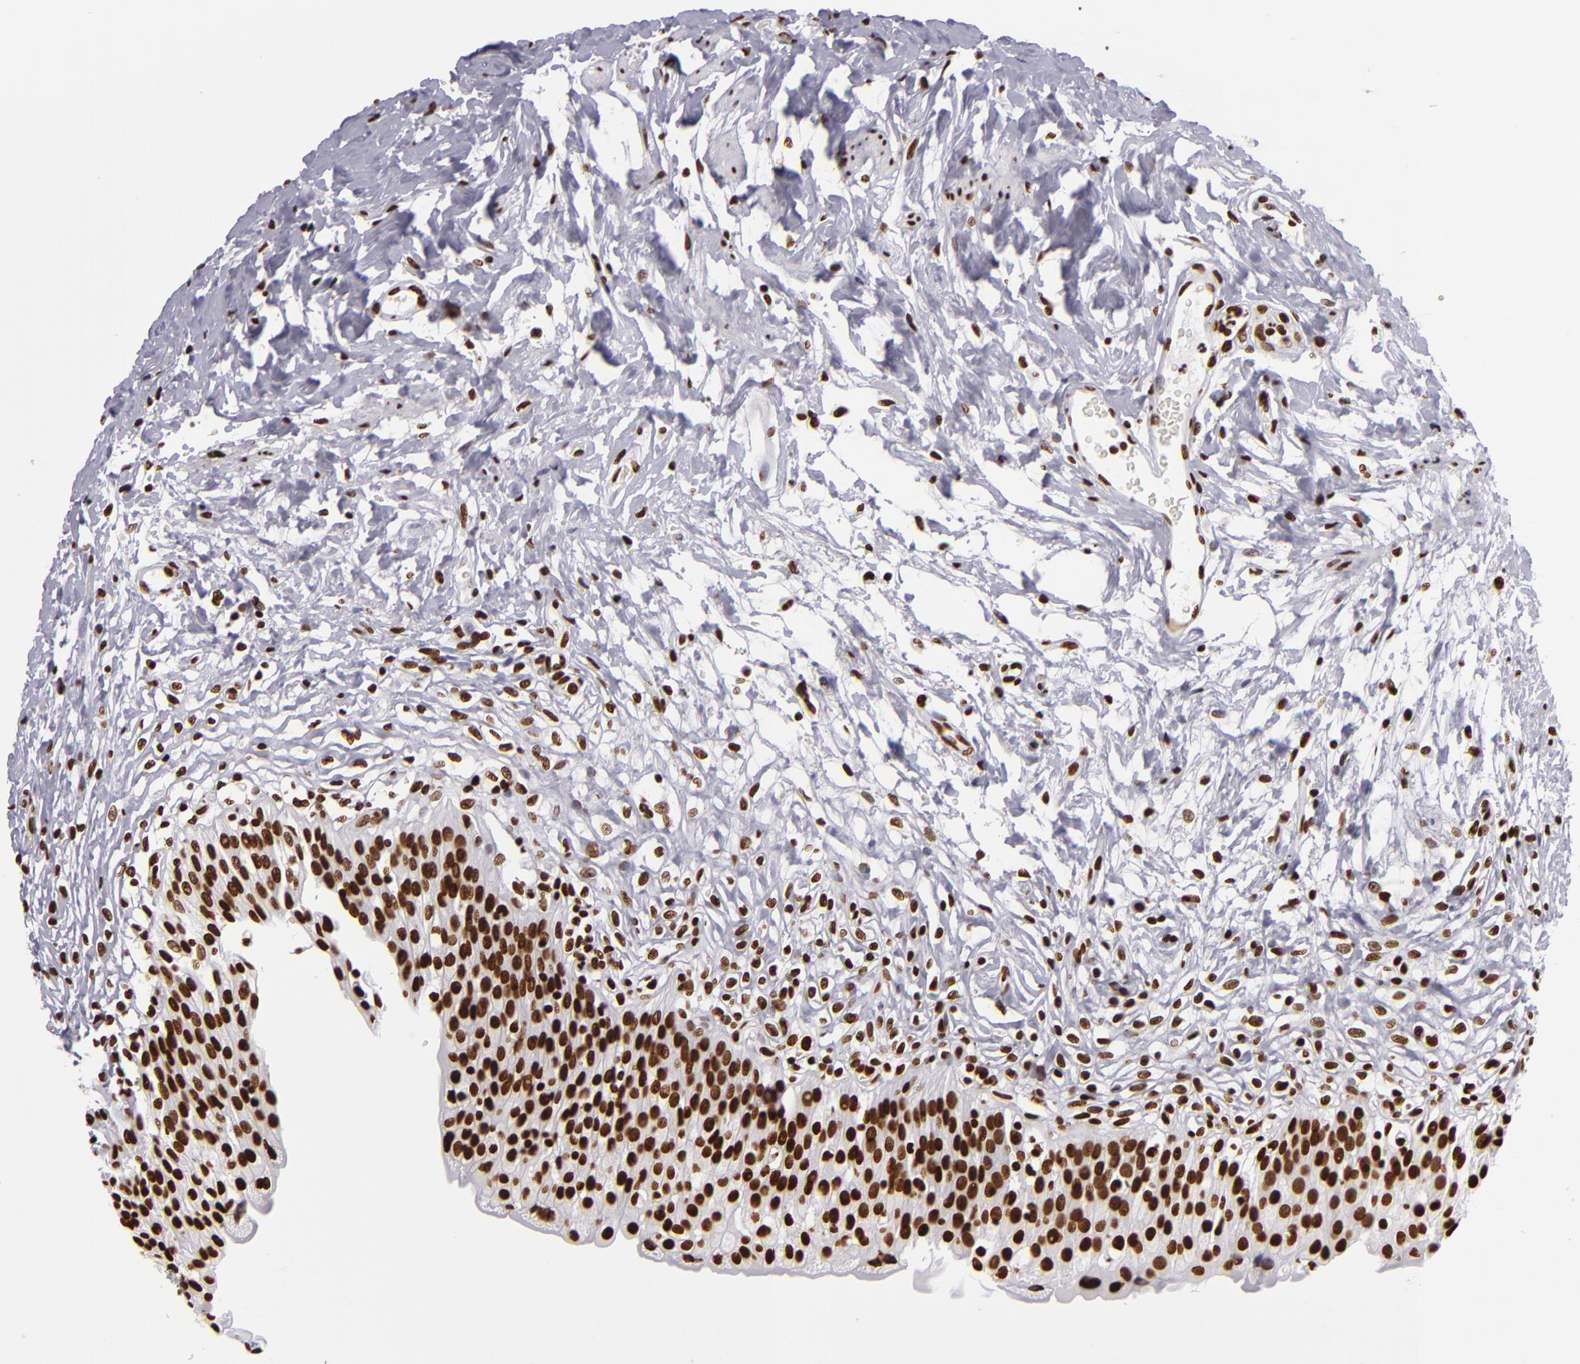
{"staining": {"intensity": "strong", "quantity": ">75%", "location": "nuclear"}, "tissue": "urinary bladder", "cell_type": "Urothelial cells", "image_type": "normal", "snomed": [{"axis": "morphology", "description": "Normal tissue, NOS"}, {"axis": "topography", "description": "Urinary bladder"}], "caption": "This is a histology image of immunohistochemistry staining of unremarkable urinary bladder, which shows strong positivity in the nuclear of urothelial cells.", "gene": "SAFB", "patient": {"sex": "female", "age": 80}}